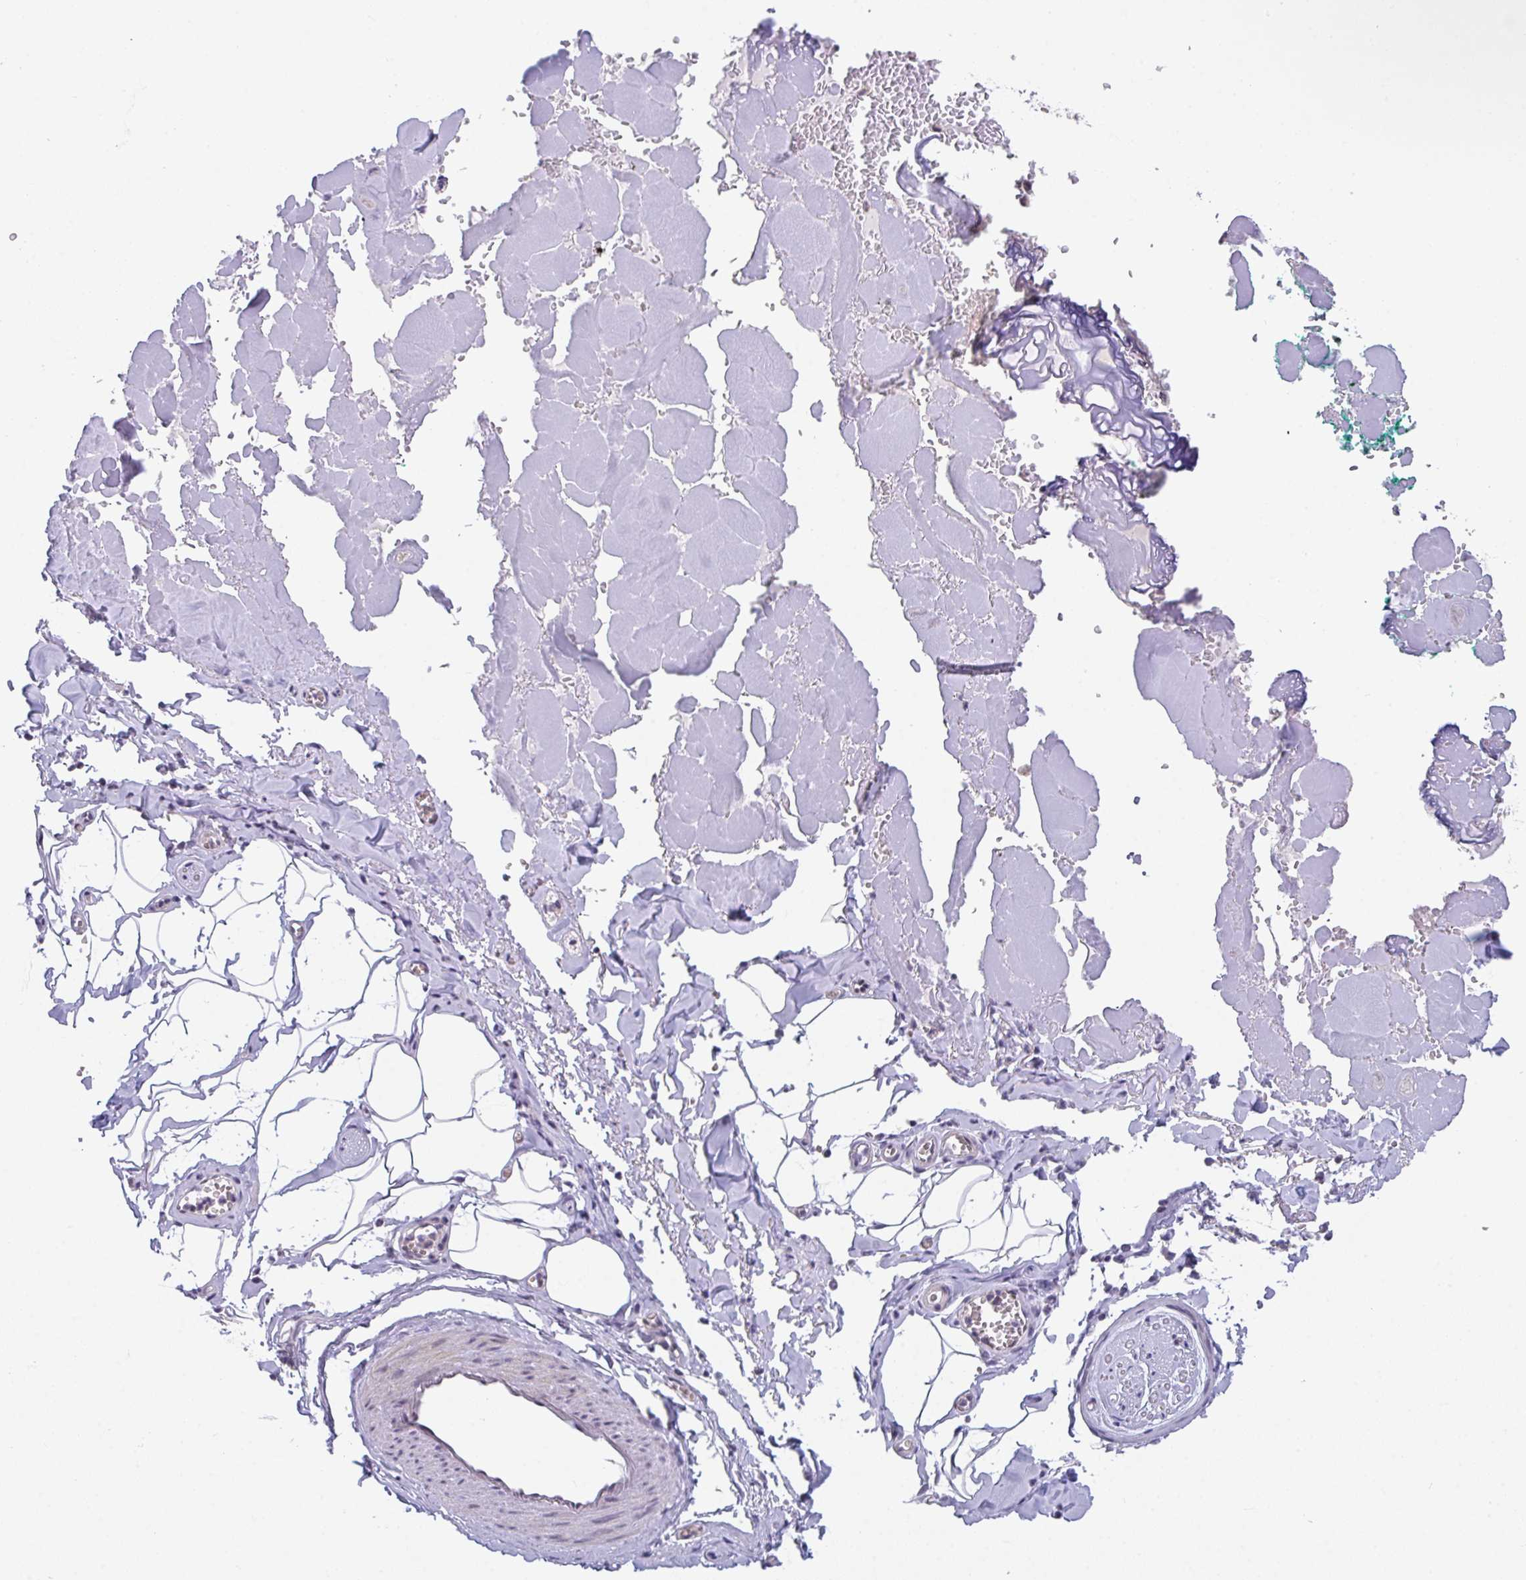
{"staining": {"intensity": "negative", "quantity": "none", "location": "none"}, "tissue": "adipose tissue", "cell_type": "Adipocytes", "image_type": "normal", "snomed": [{"axis": "morphology", "description": "Normal tissue, NOS"}, {"axis": "topography", "description": "Vulva"}, {"axis": "topography", "description": "Peripheral nerve tissue"}], "caption": "There is no significant positivity in adipocytes of adipose tissue. The staining was performed using DAB (3,3'-diaminobenzidine) to visualize the protein expression in brown, while the nuclei were stained in blue with hematoxylin (Magnification: 20x).", "gene": "RBM18", "patient": {"sex": "female", "age": 66}}